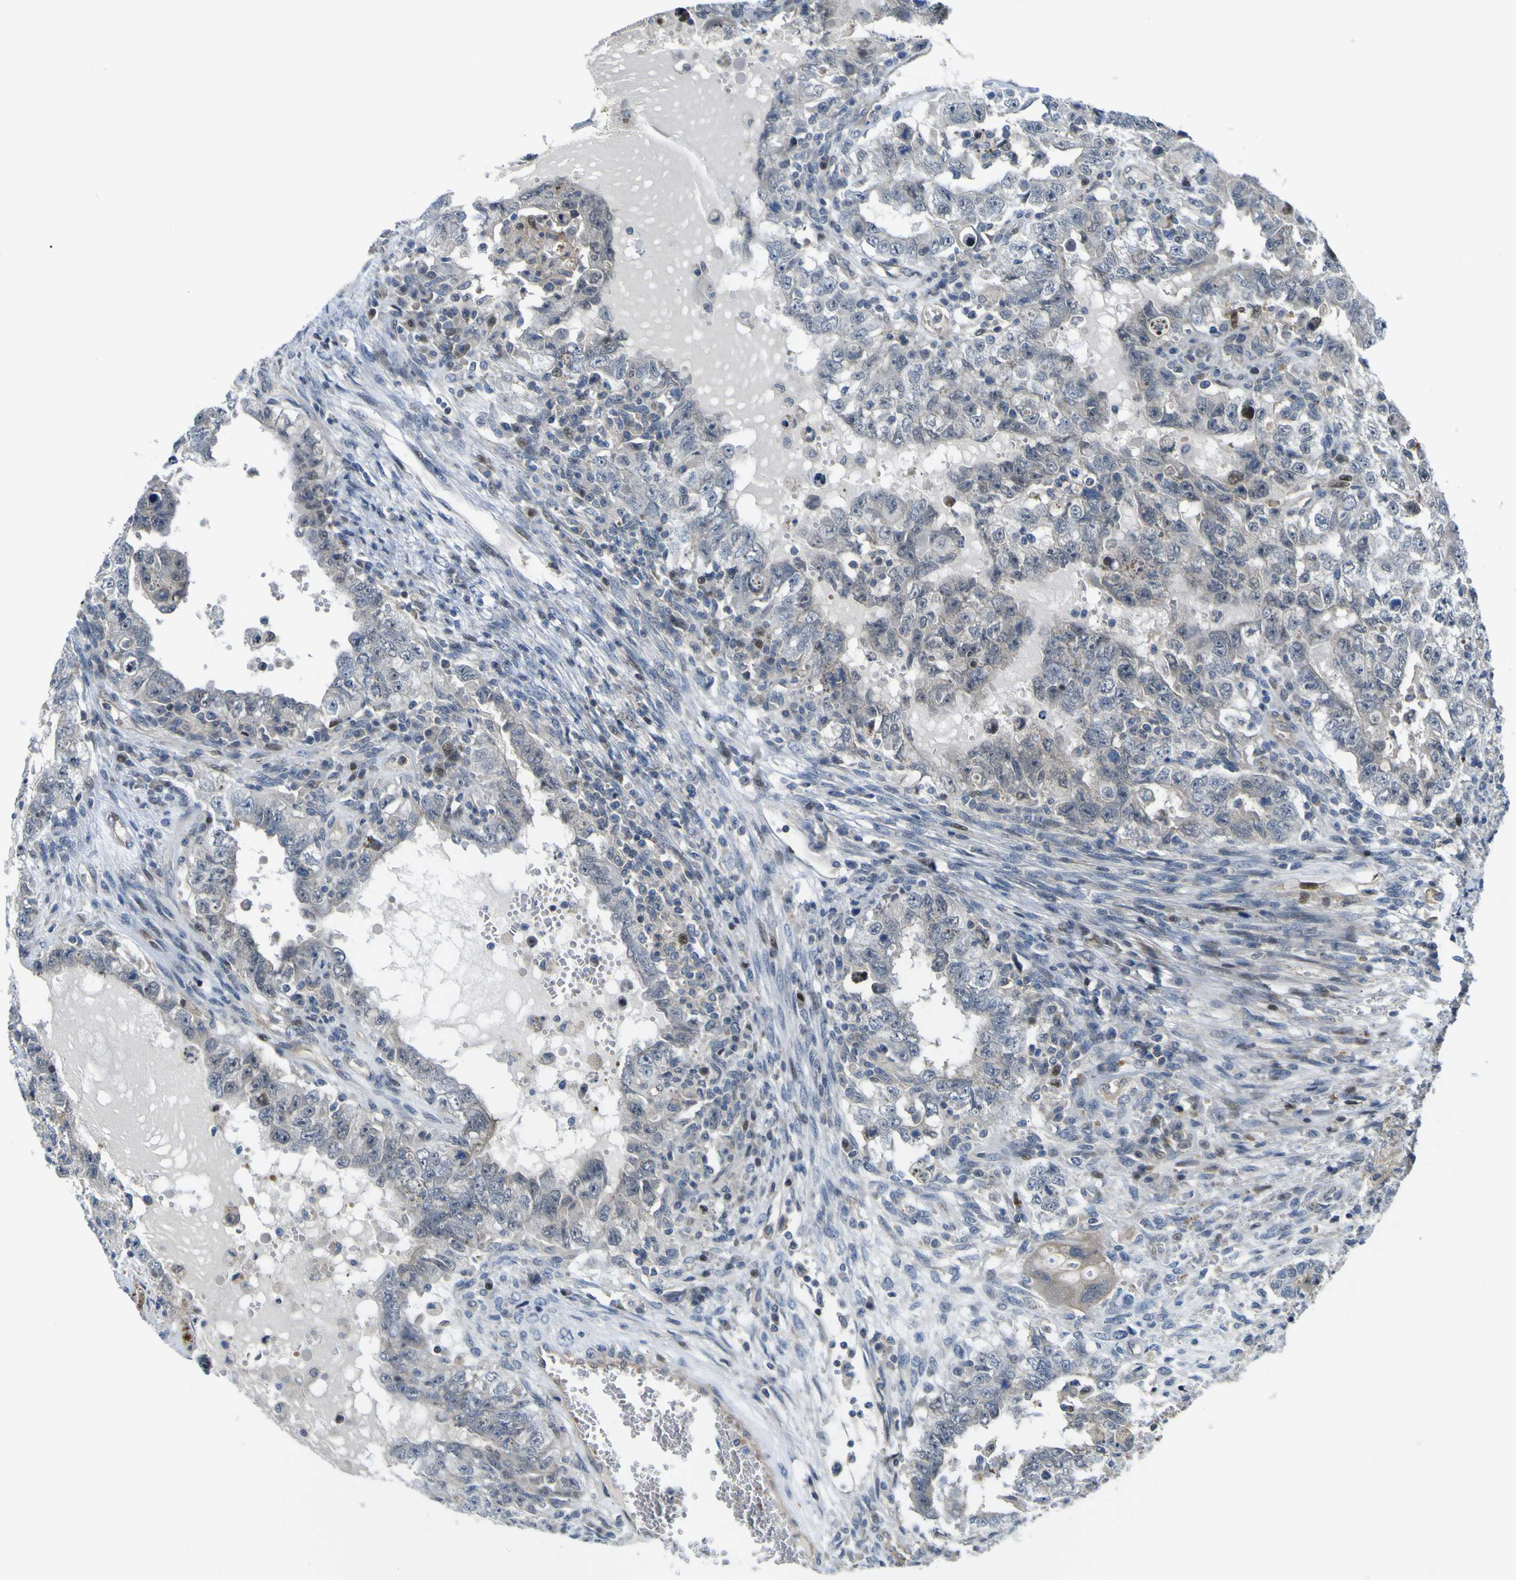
{"staining": {"intensity": "negative", "quantity": "none", "location": "none"}, "tissue": "testis cancer", "cell_type": "Tumor cells", "image_type": "cancer", "snomed": [{"axis": "morphology", "description": "Carcinoma, Embryonal, NOS"}, {"axis": "topography", "description": "Testis"}], "caption": "Protein analysis of embryonal carcinoma (testis) shows no significant positivity in tumor cells.", "gene": "KDM7A", "patient": {"sex": "male", "age": 26}}